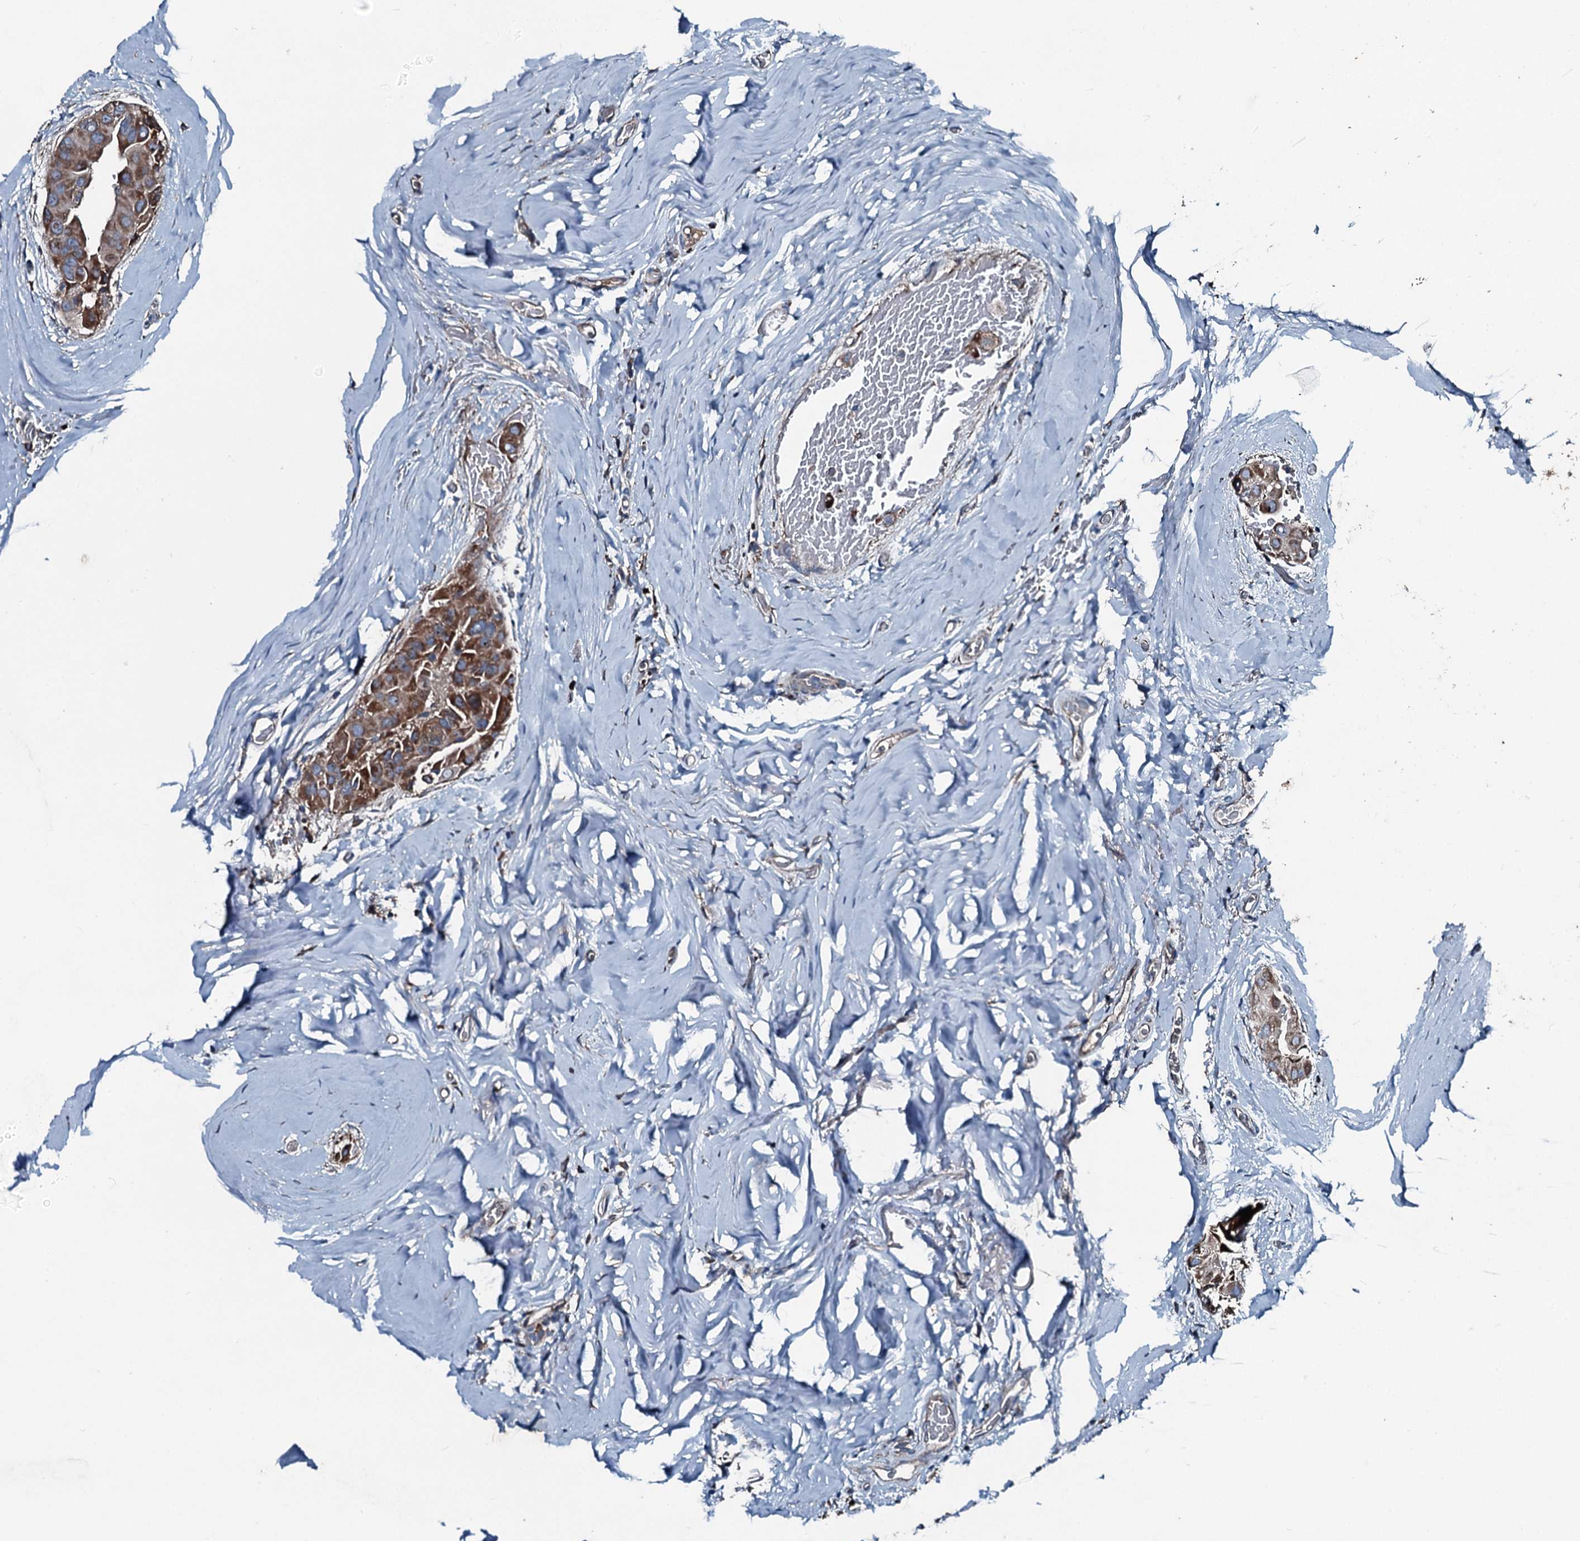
{"staining": {"intensity": "moderate", "quantity": ">75%", "location": "cytoplasmic/membranous"}, "tissue": "thyroid cancer", "cell_type": "Tumor cells", "image_type": "cancer", "snomed": [{"axis": "morphology", "description": "Papillary adenocarcinoma, NOS"}, {"axis": "topography", "description": "Thyroid gland"}], "caption": "Immunohistochemical staining of human thyroid papillary adenocarcinoma demonstrates moderate cytoplasmic/membranous protein staining in approximately >75% of tumor cells. (Brightfield microscopy of DAB IHC at high magnification).", "gene": "ACSS3", "patient": {"sex": "male", "age": 33}}